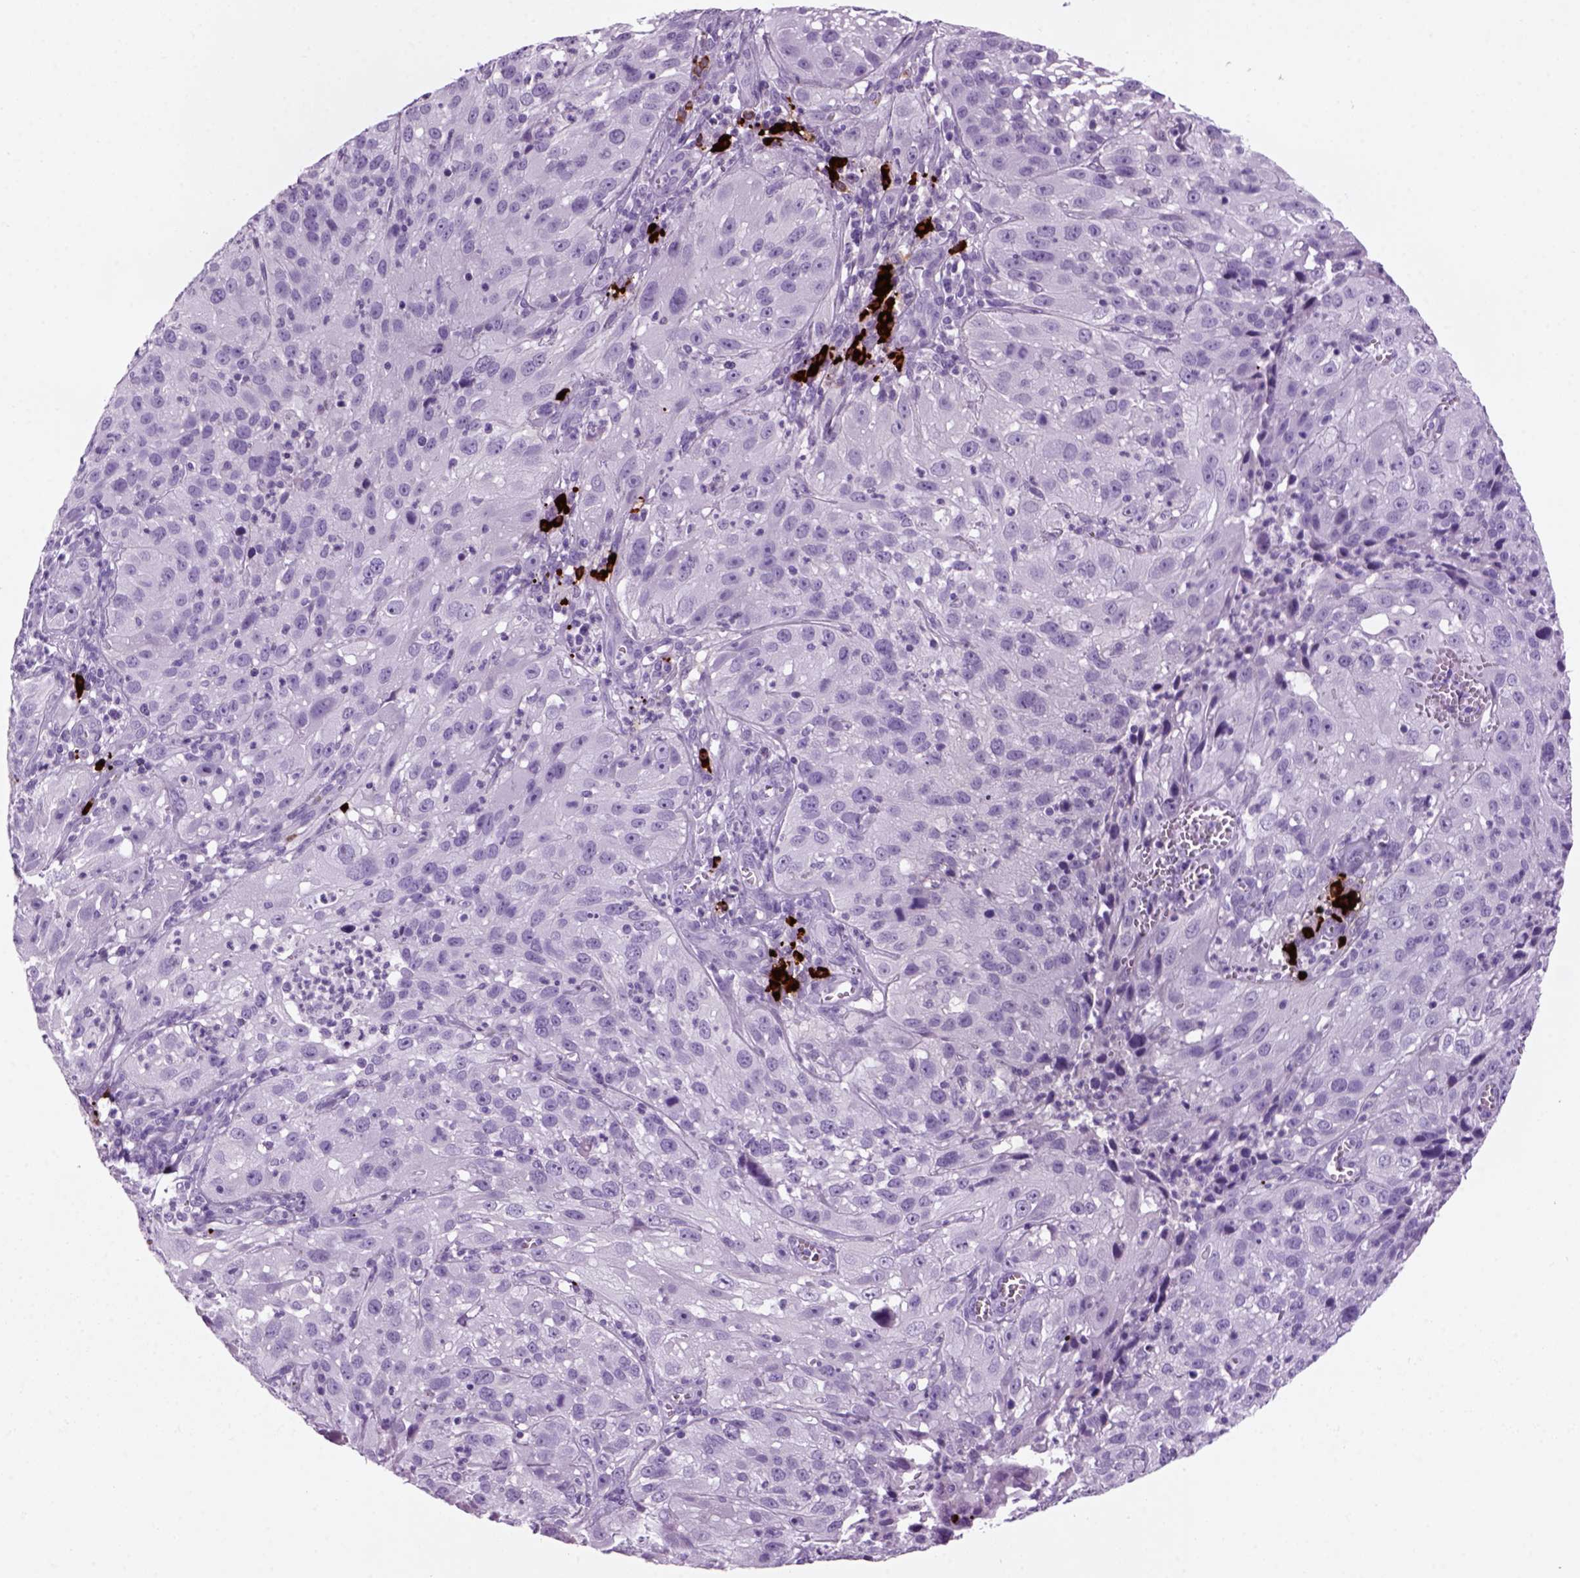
{"staining": {"intensity": "negative", "quantity": "none", "location": "none"}, "tissue": "cervical cancer", "cell_type": "Tumor cells", "image_type": "cancer", "snomed": [{"axis": "morphology", "description": "Squamous cell carcinoma, NOS"}, {"axis": "topography", "description": "Cervix"}], "caption": "DAB (3,3'-diaminobenzidine) immunohistochemical staining of human cervical cancer (squamous cell carcinoma) reveals no significant expression in tumor cells. Brightfield microscopy of immunohistochemistry (IHC) stained with DAB (brown) and hematoxylin (blue), captured at high magnification.", "gene": "MZB1", "patient": {"sex": "female", "age": 32}}